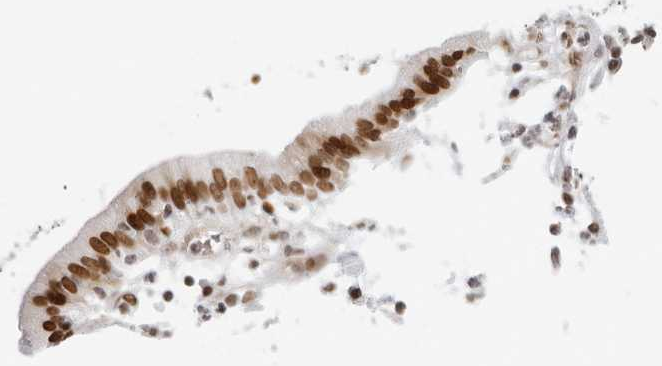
{"staining": {"intensity": "strong", "quantity": ">75%", "location": "nuclear"}, "tissue": "pancreatic cancer", "cell_type": "Tumor cells", "image_type": "cancer", "snomed": [{"axis": "morphology", "description": "Adenocarcinoma, NOS"}, {"axis": "morphology", "description": "Adenocarcinoma, metastatic, NOS"}, {"axis": "topography", "description": "Lymph node"}, {"axis": "topography", "description": "Pancreas"}, {"axis": "topography", "description": "Duodenum"}], "caption": "Immunohistochemical staining of human pancreatic adenocarcinoma displays high levels of strong nuclear positivity in about >75% of tumor cells.", "gene": "RCC1", "patient": {"sex": "female", "age": 64}}